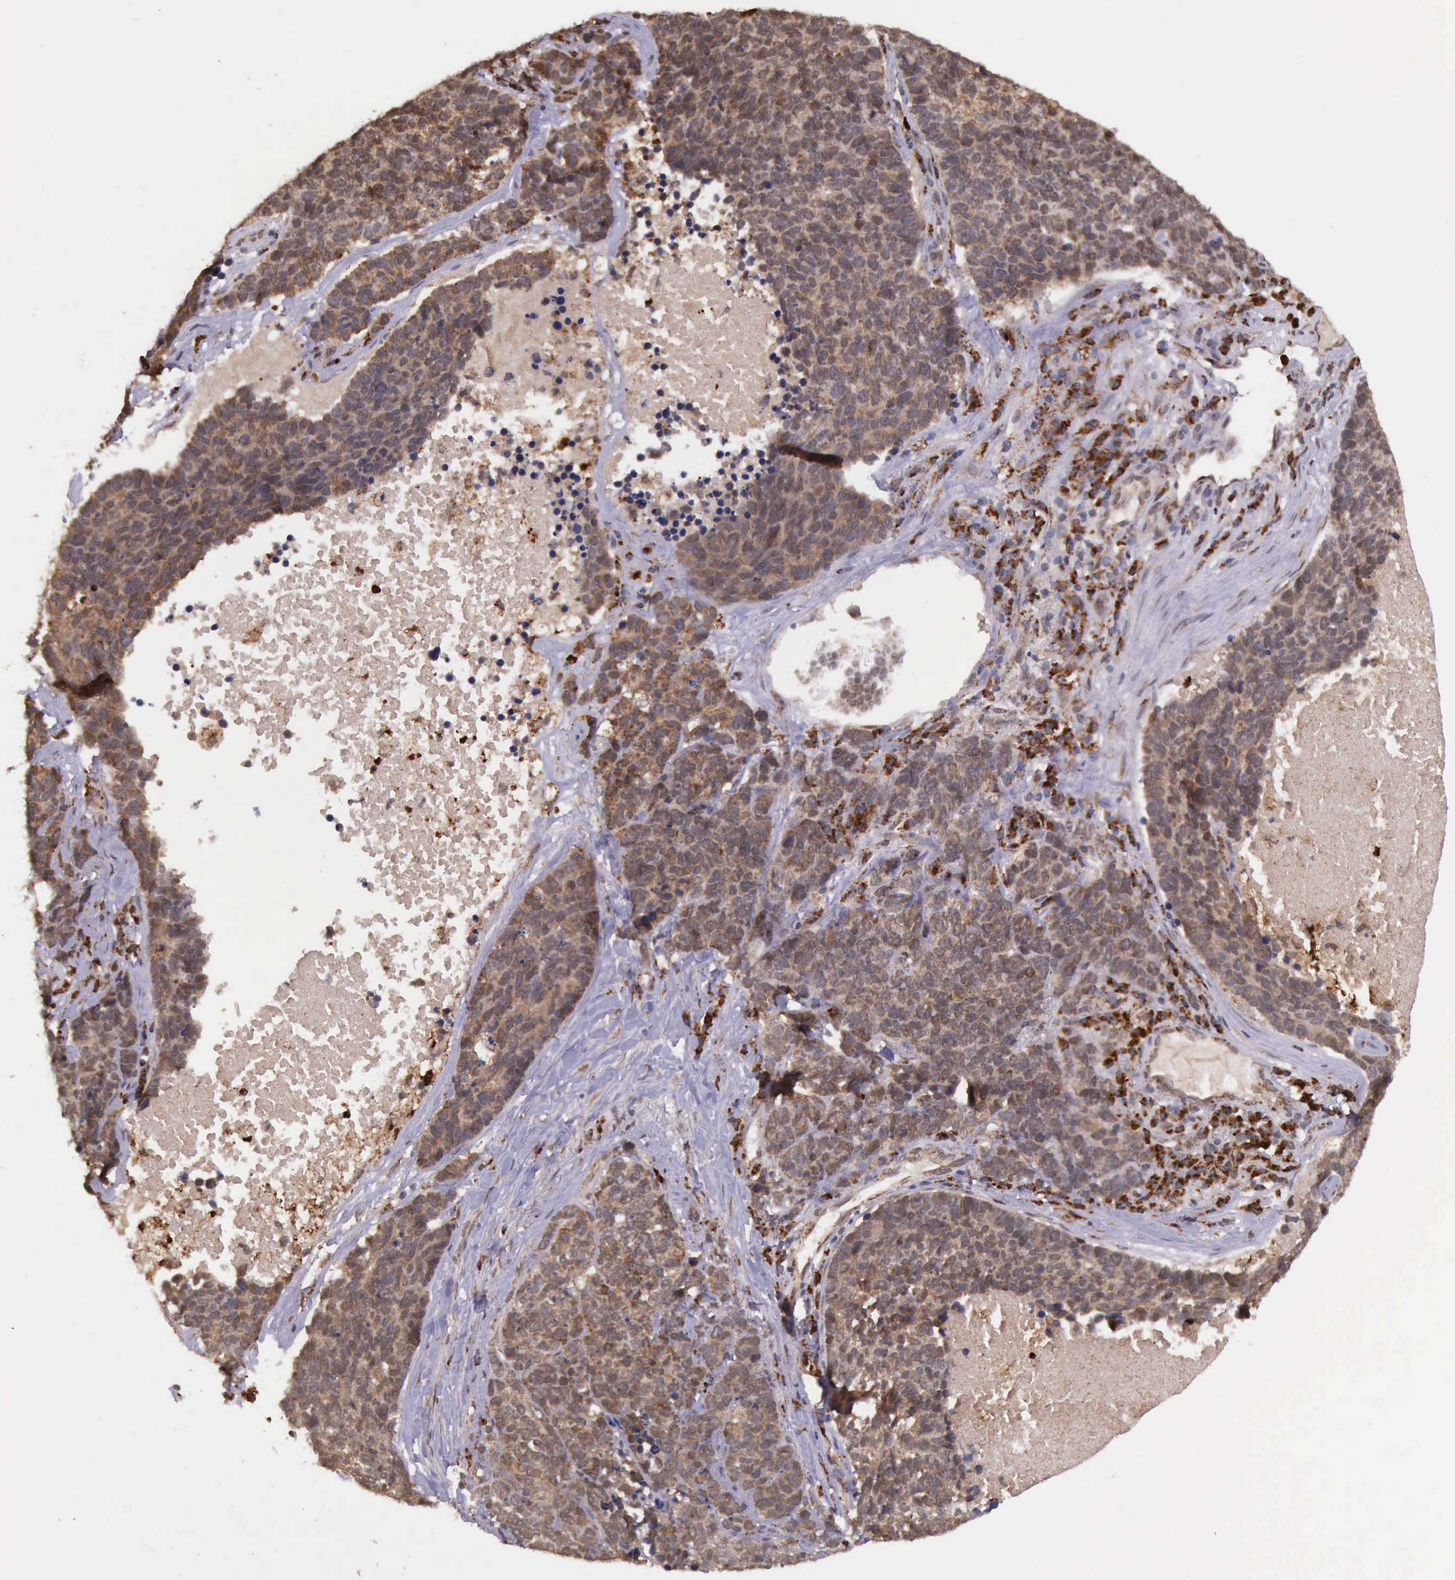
{"staining": {"intensity": "moderate", "quantity": ">75%", "location": "cytoplasmic/membranous"}, "tissue": "lung cancer", "cell_type": "Tumor cells", "image_type": "cancer", "snomed": [{"axis": "morphology", "description": "Neoplasm, malignant, NOS"}, {"axis": "topography", "description": "Lung"}], "caption": "Human lung cancer stained with a protein marker reveals moderate staining in tumor cells.", "gene": "ARMCX3", "patient": {"sex": "female", "age": 75}}